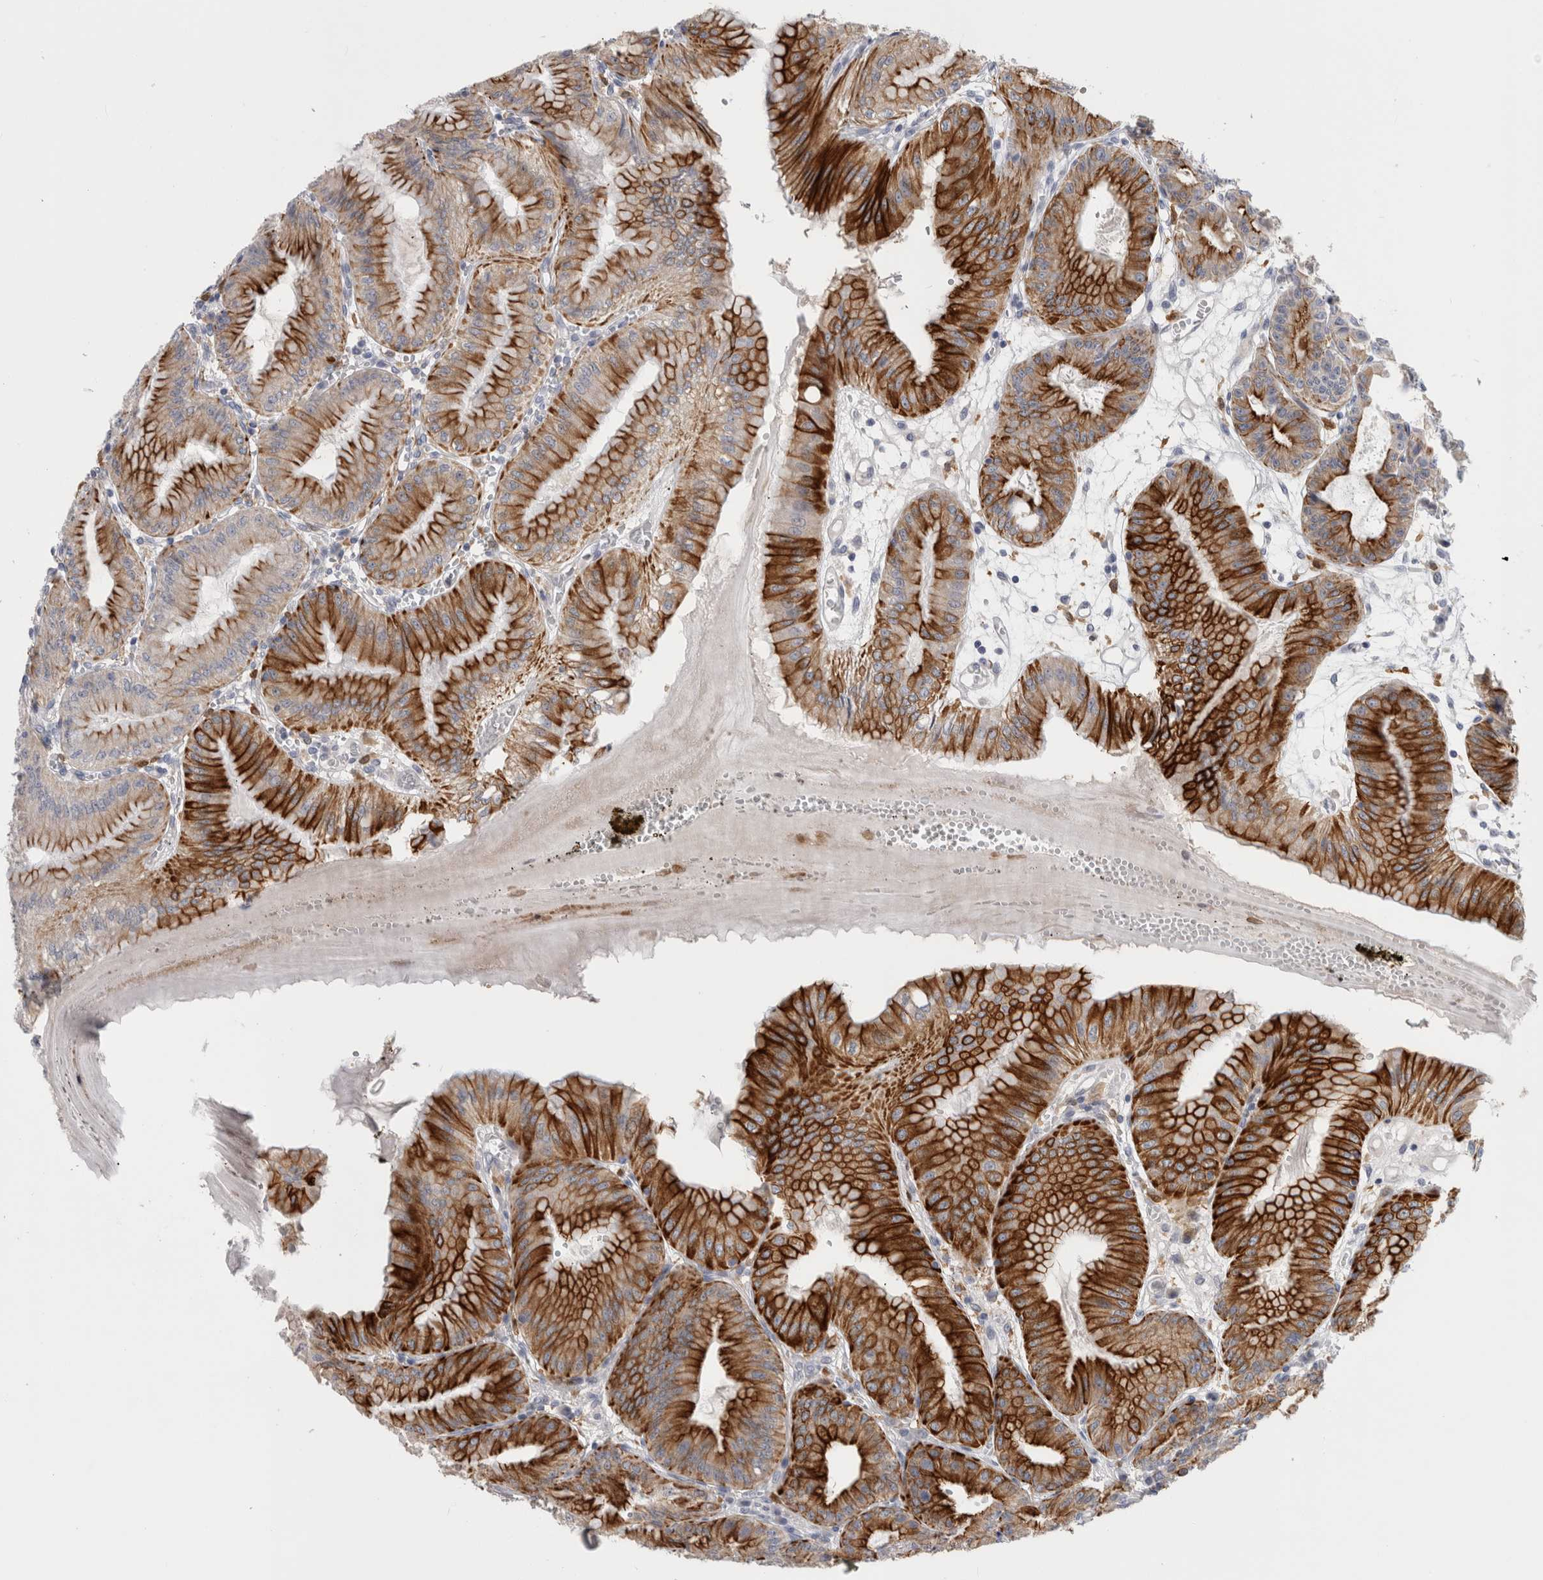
{"staining": {"intensity": "strong", "quantity": ">75%", "location": "cytoplasmic/membranous"}, "tissue": "stomach", "cell_type": "Glandular cells", "image_type": "normal", "snomed": [{"axis": "morphology", "description": "Normal tissue, NOS"}, {"axis": "topography", "description": "Stomach, lower"}], "caption": "Protein expression by immunohistochemistry (IHC) shows strong cytoplasmic/membranous expression in about >75% of glandular cells in normal stomach.", "gene": "SLC20A2", "patient": {"sex": "male", "age": 71}}